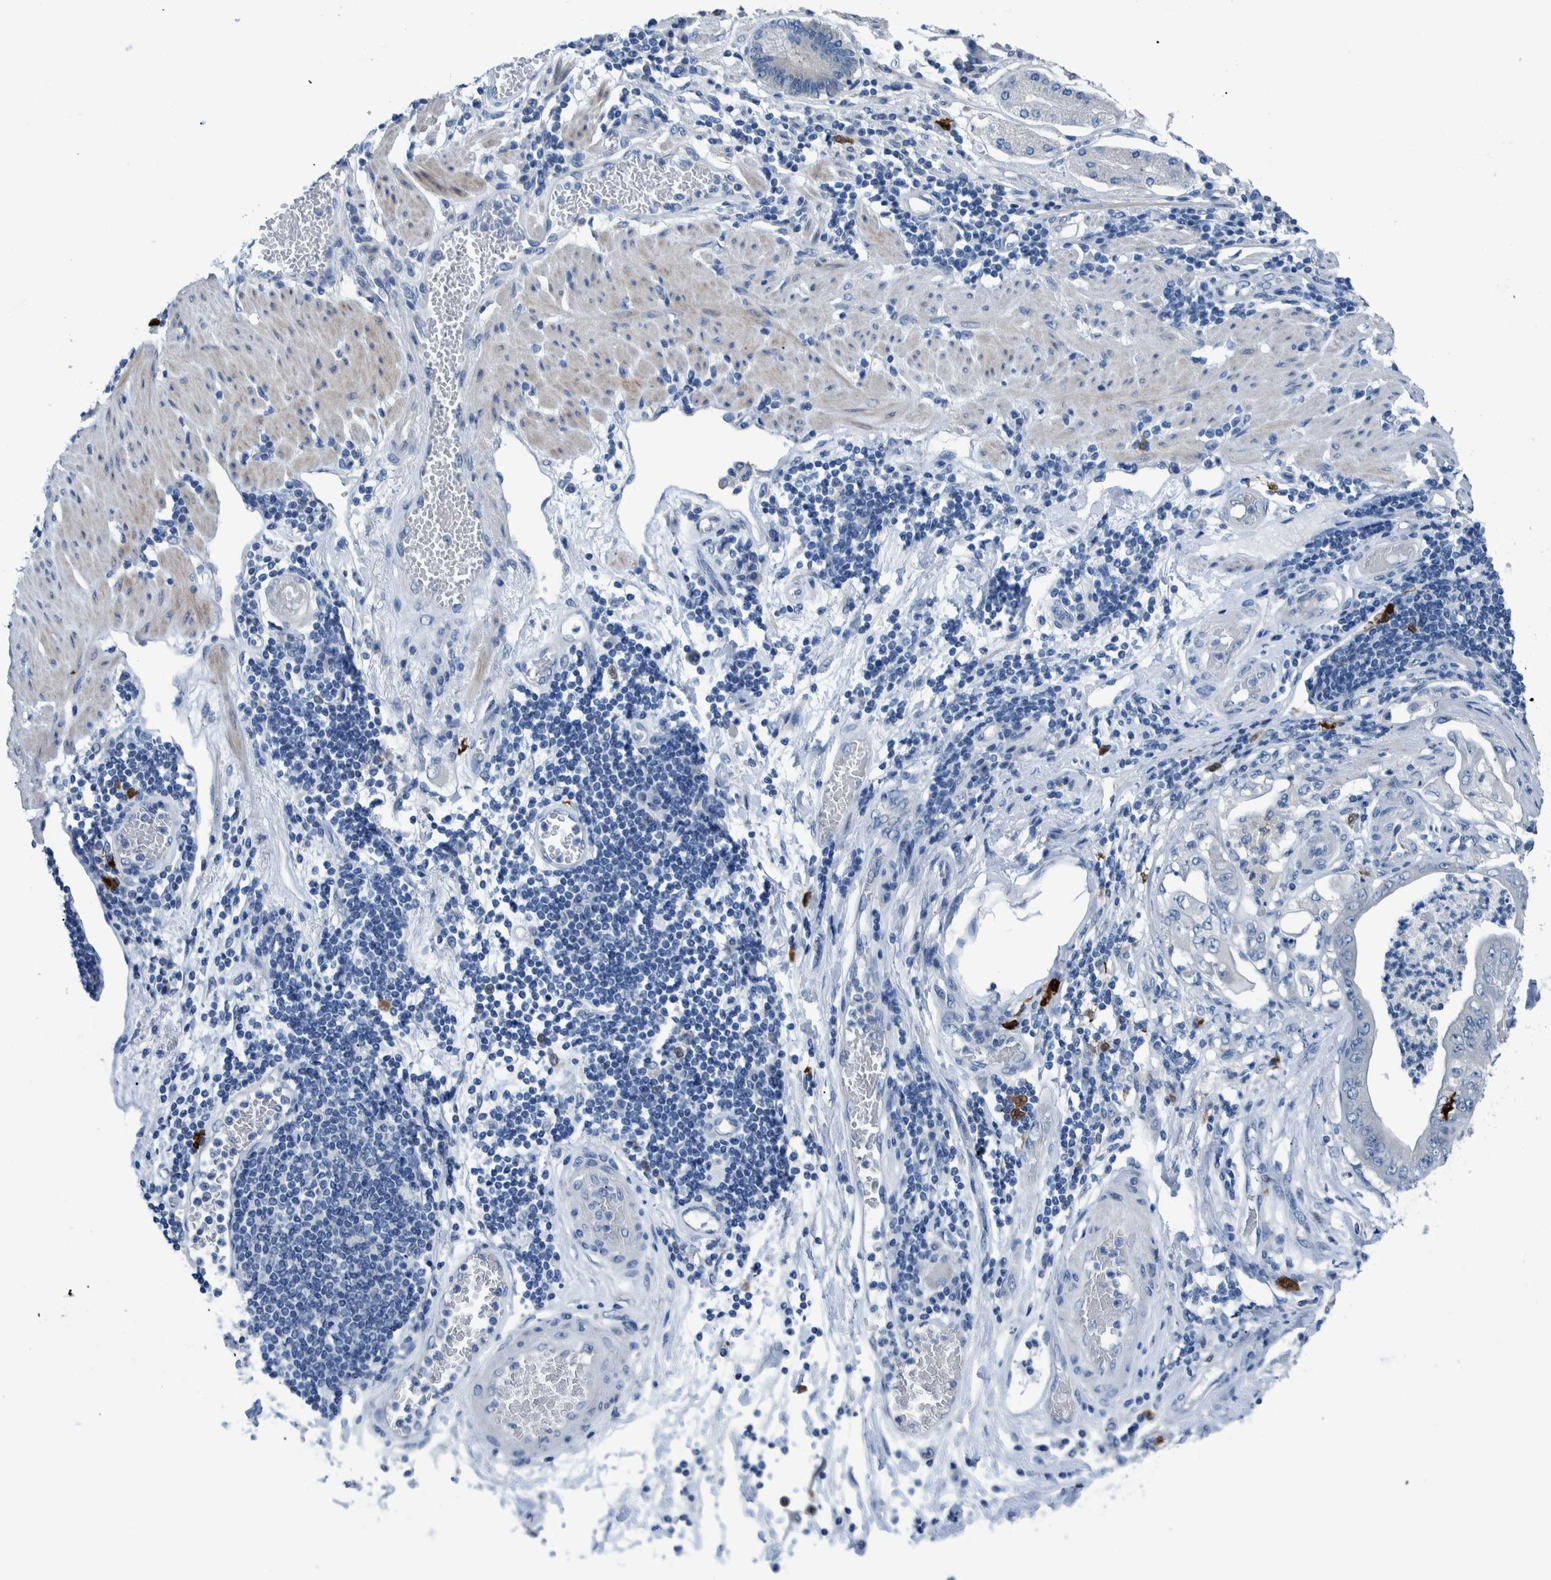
{"staining": {"intensity": "negative", "quantity": "none", "location": "none"}, "tissue": "stomach cancer", "cell_type": "Tumor cells", "image_type": "cancer", "snomed": [{"axis": "morphology", "description": "Adenocarcinoma, NOS"}, {"axis": "topography", "description": "Stomach"}], "caption": "Immunohistochemistry of stomach adenocarcinoma displays no staining in tumor cells.", "gene": "IDO1", "patient": {"sex": "female", "age": 73}}